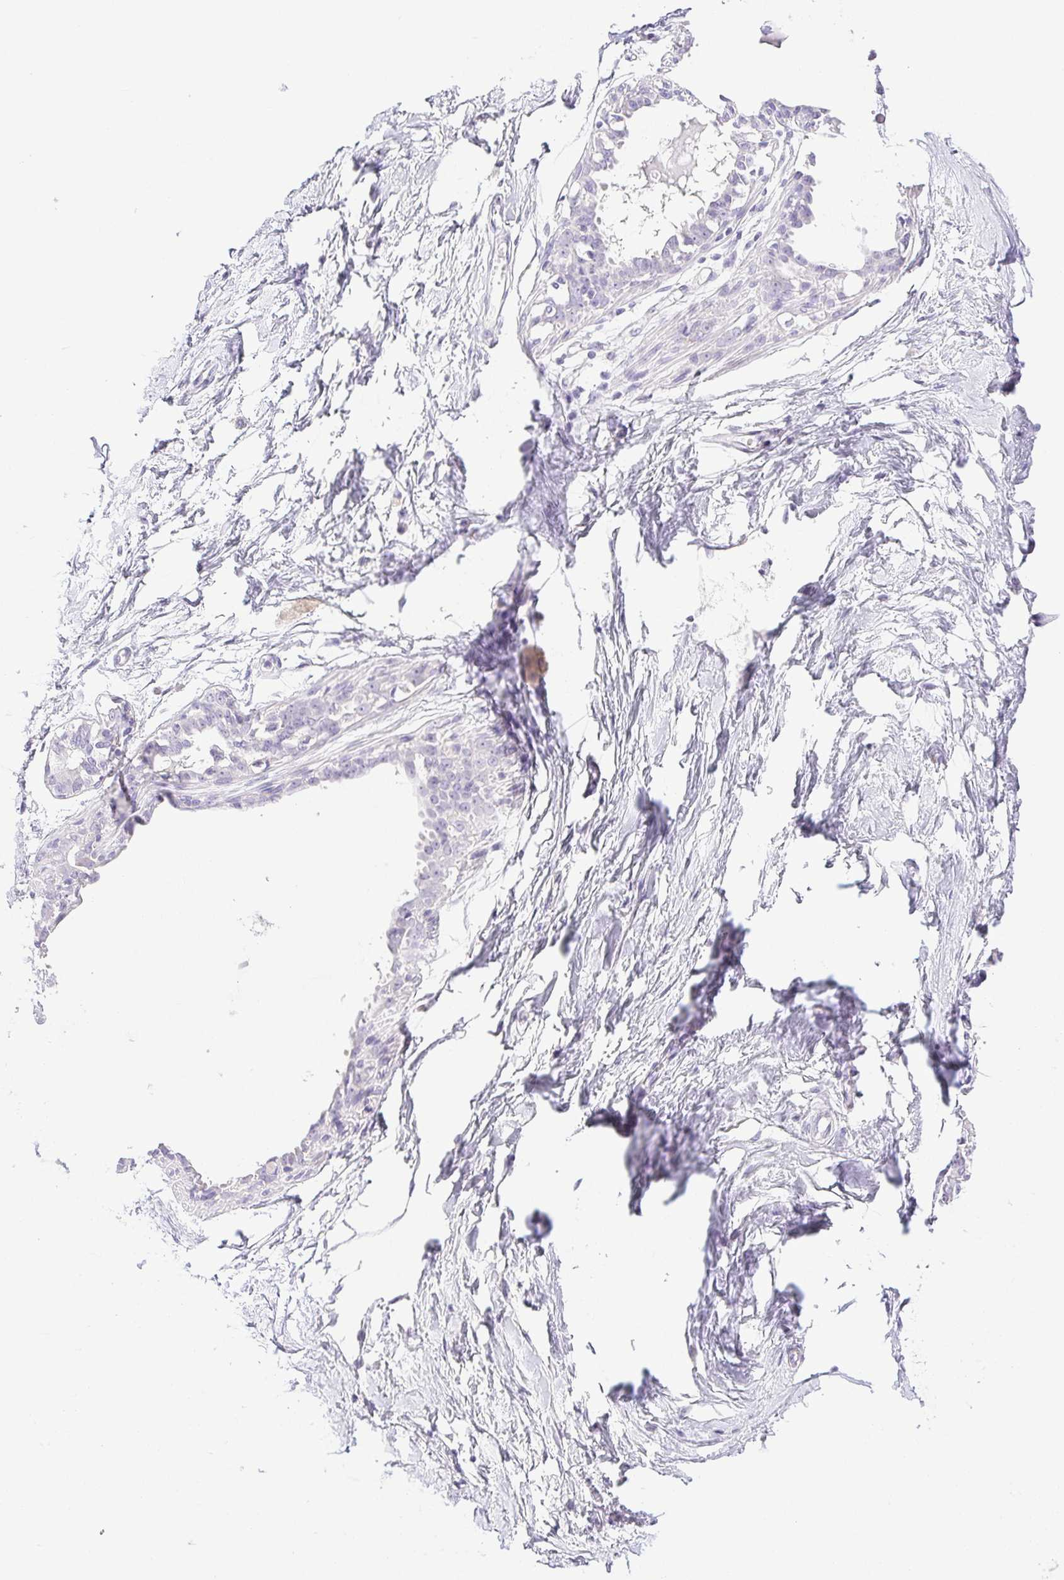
{"staining": {"intensity": "negative", "quantity": "none", "location": "none"}, "tissue": "breast", "cell_type": "Adipocytes", "image_type": "normal", "snomed": [{"axis": "morphology", "description": "Normal tissue, NOS"}, {"axis": "topography", "description": "Breast"}], "caption": "Breast stained for a protein using immunohistochemistry (IHC) demonstrates no expression adipocytes.", "gene": "PAPPA2", "patient": {"sex": "female", "age": 45}}